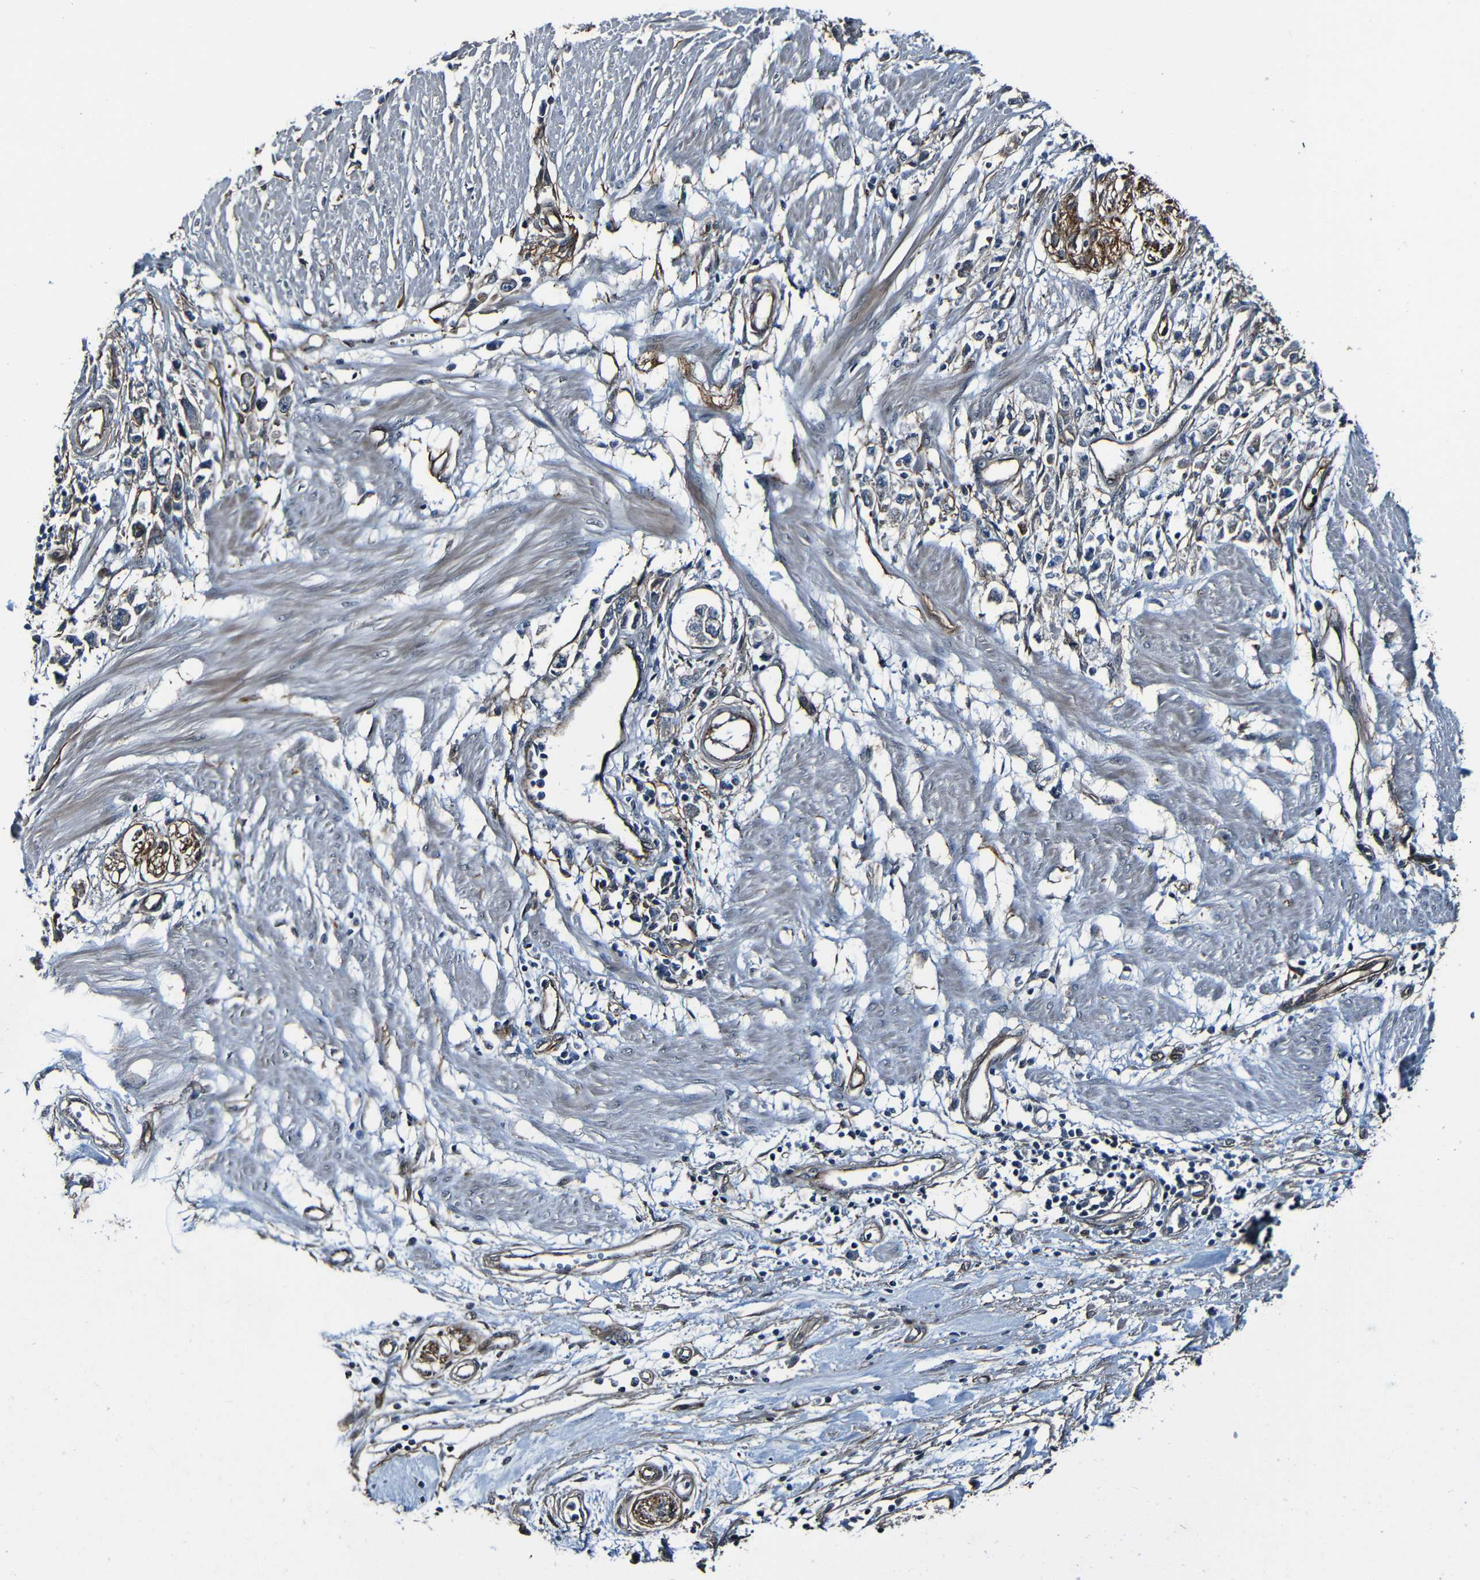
{"staining": {"intensity": "moderate", "quantity": "25%-75%", "location": "cytoplasmic/membranous"}, "tissue": "stomach cancer", "cell_type": "Tumor cells", "image_type": "cancer", "snomed": [{"axis": "morphology", "description": "Adenocarcinoma, NOS"}, {"axis": "topography", "description": "Stomach"}], "caption": "Tumor cells demonstrate medium levels of moderate cytoplasmic/membranous staining in about 25%-75% of cells in stomach adenocarcinoma. (IHC, brightfield microscopy, high magnification).", "gene": "LGR5", "patient": {"sex": "female", "age": 59}}